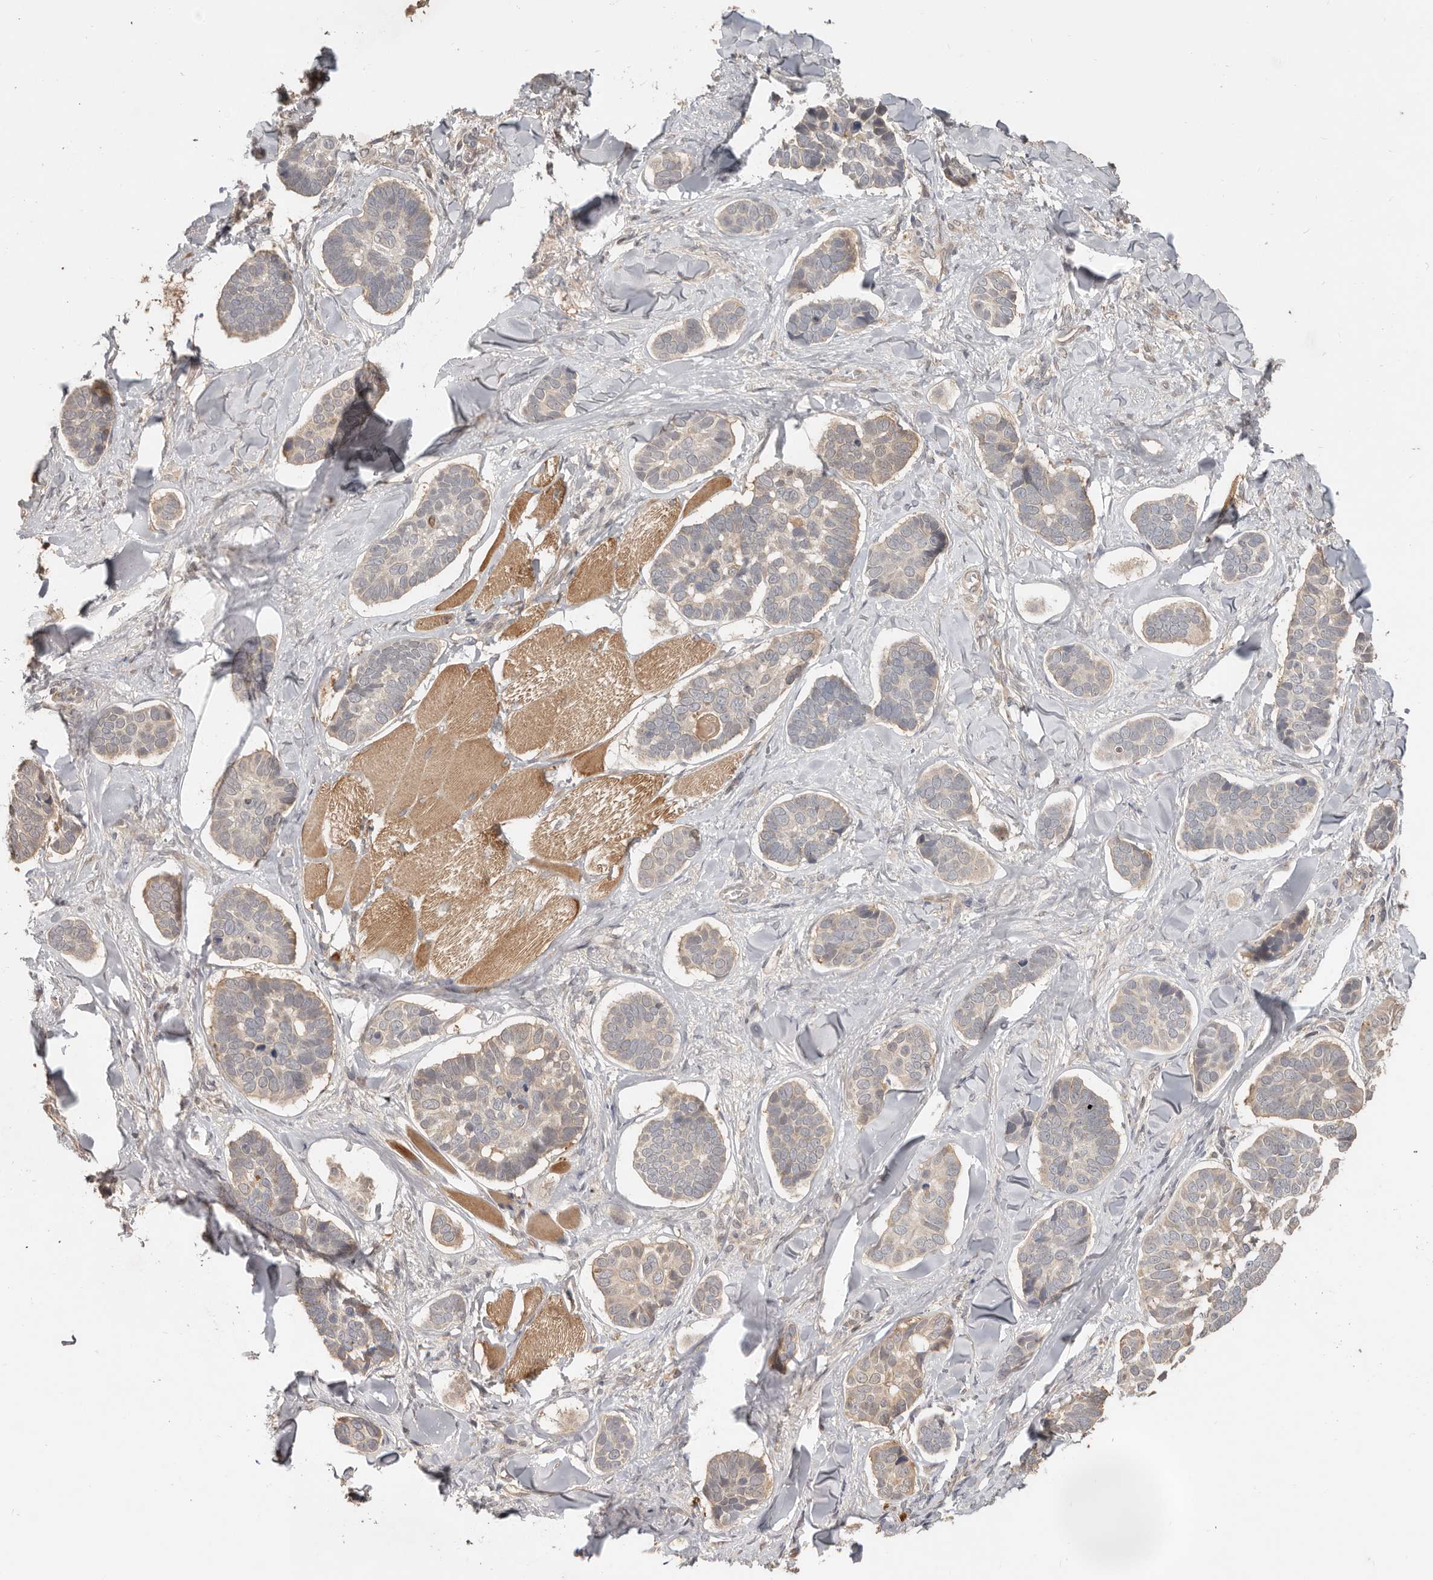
{"staining": {"intensity": "weak", "quantity": ">75%", "location": "cytoplasmic/membranous"}, "tissue": "skin cancer", "cell_type": "Tumor cells", "image_type": "cancer", "snomed": [{"axis": "morphology", "description": "Basal cell carcinoma"}, {"axis": "topography", "description": "Skin"}], "caption": "DAB (3,3'-diaminobenzidine) immunohistochemical staining of basal cell carcinoma (skin) shows weak cytoplasmic/membranous protein expression in approximately >75% of tumor cells.", "gene": "MTFR2", "patient": {"sex": "male", "age": 62}}